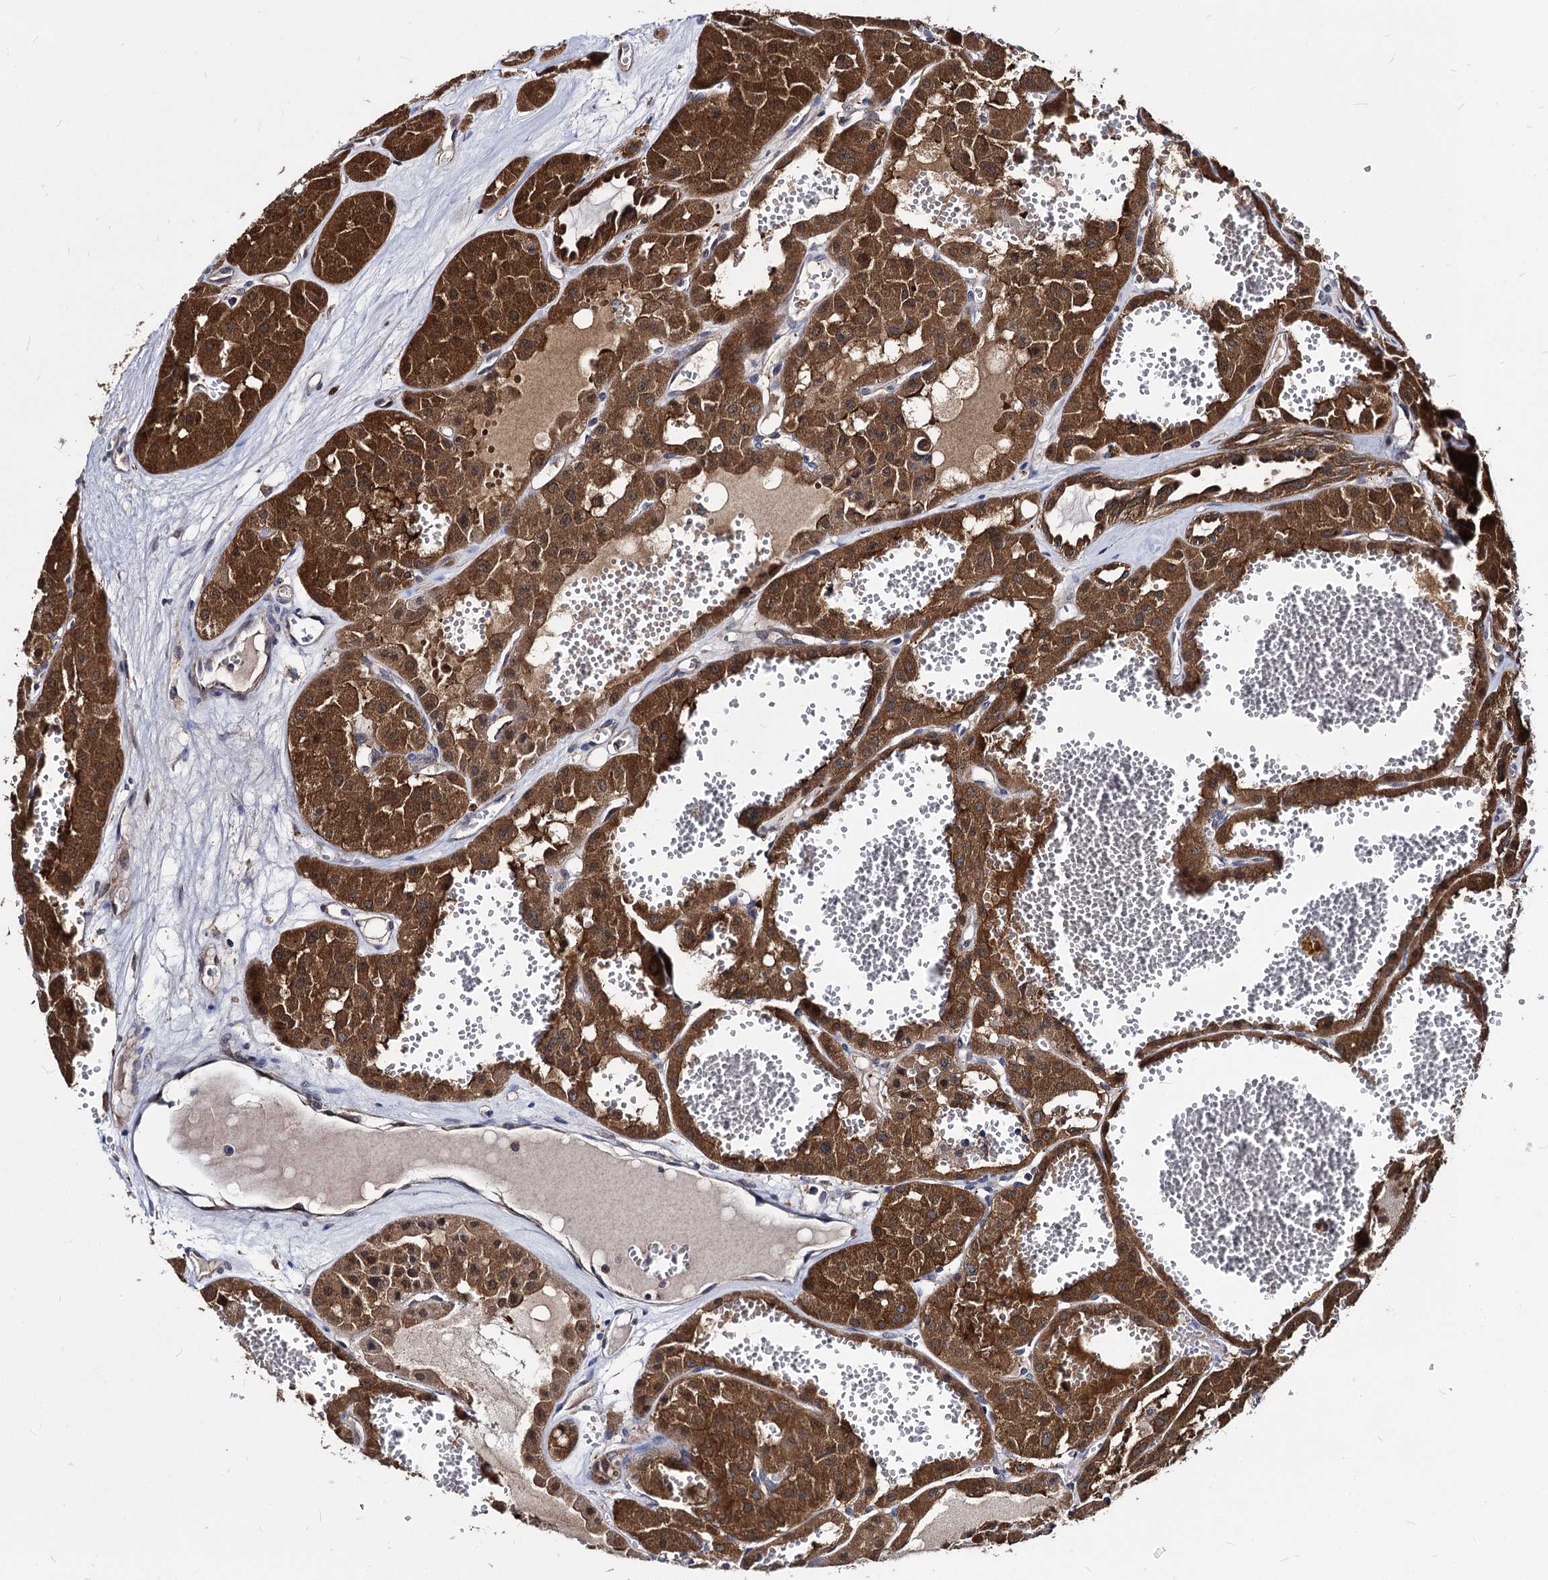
{"staining": {"intensity": "strong", "quantity": ">75%", "location": "cytoplasmic/membranous"}, "tissue": "renal cancer", "cell_type": "Tumor cells", "image_type": "cancer", "snomed": [{"axis": "morphology", "description": "Carcinoma, NOS"}, {"axis": "topography", "description": "Kidney"}], "caption": "Immunohistochemical staining of renal cancer exhibits strong cytoplasmic/membranous protein staining in about >75% of tumor cells. (IHC, brightfield microscopy, high magnification).", "gene": "NME1", "patient": {"sex": "female", "age": 75}}